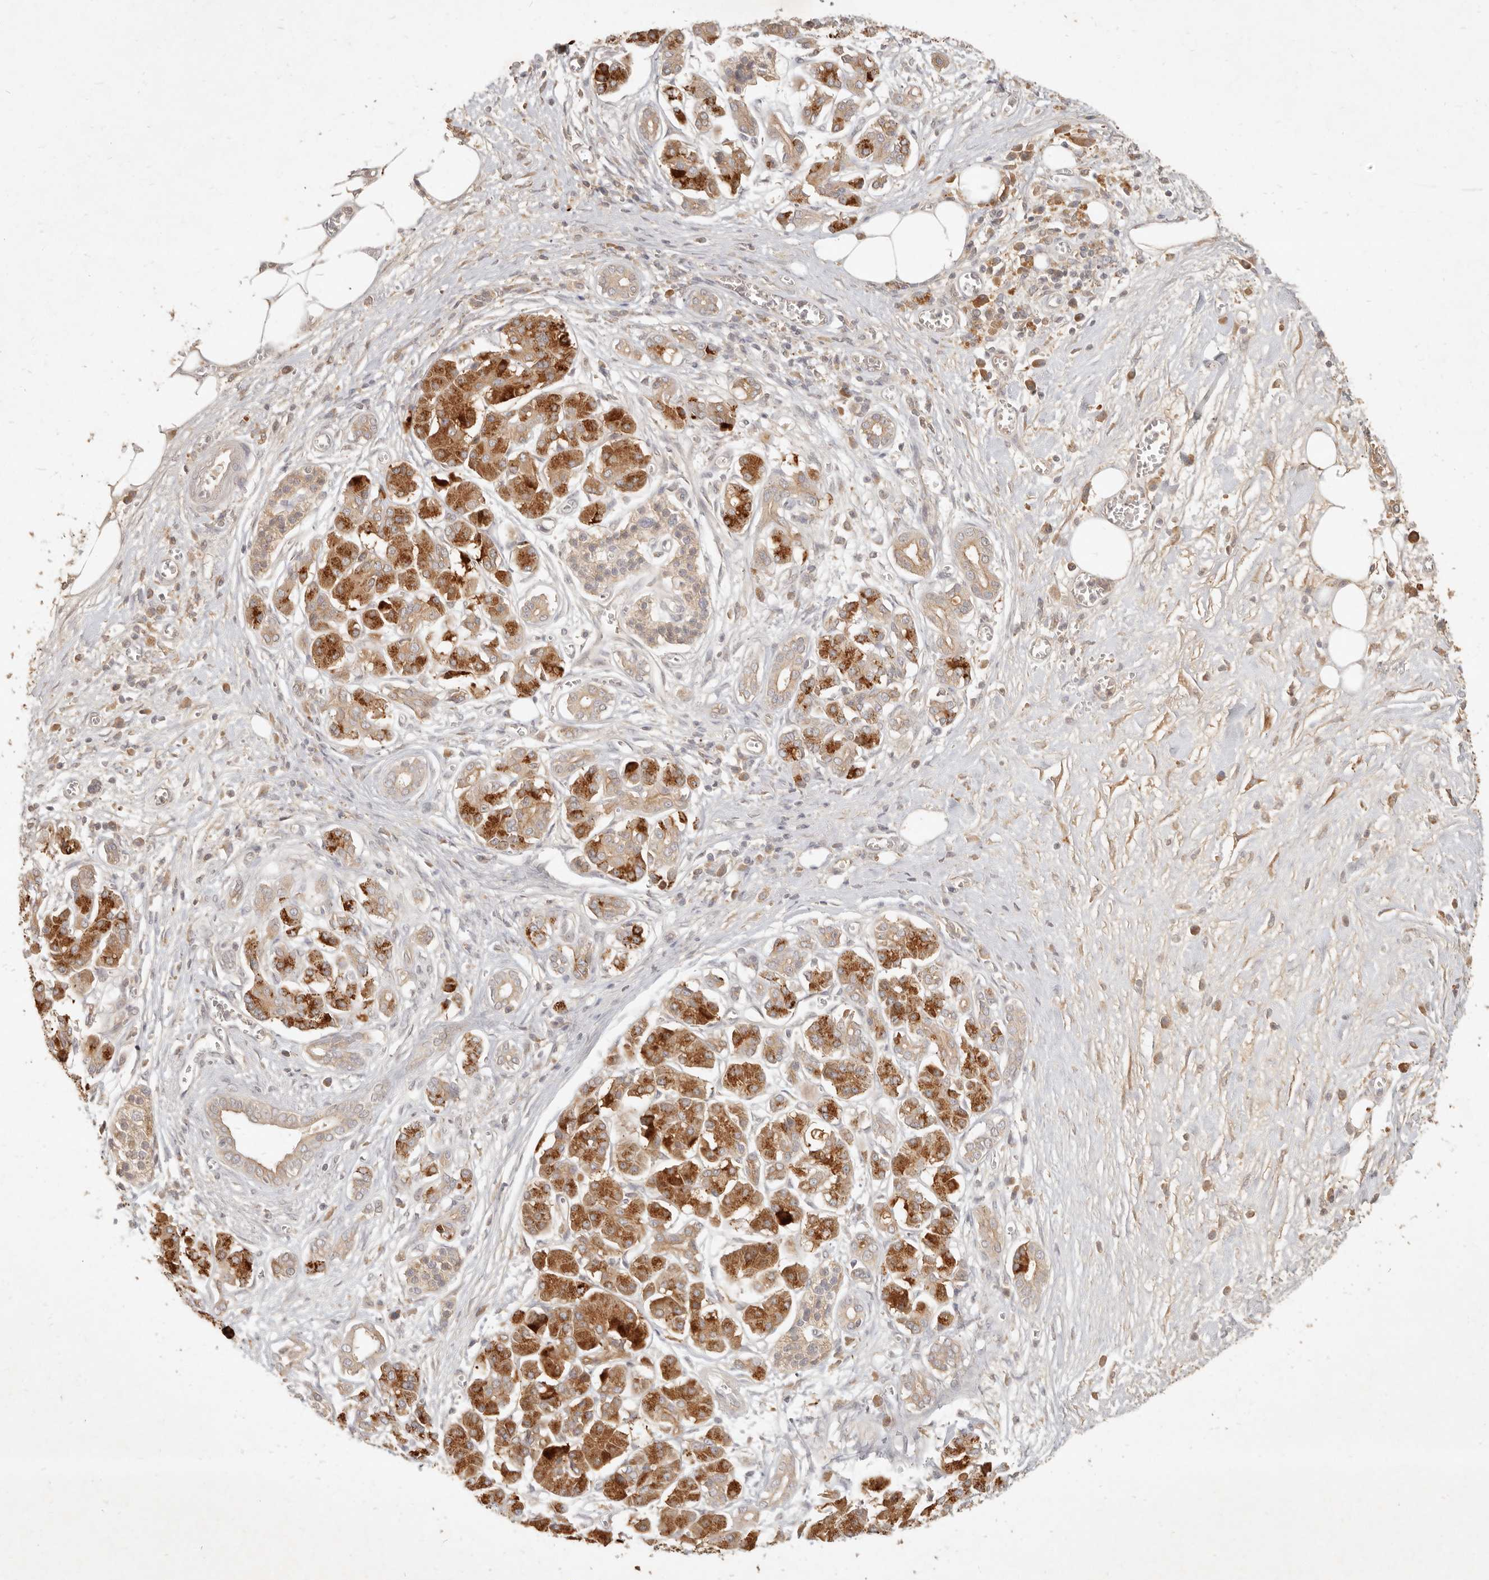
{"staining": {"intensity": "strong", "quantity": "25%-75%", "location": "cytoplasmic/membranous"}, "tissue": "pancreatic cancer", "cell_type": "Tumor cells", "image_type": "cancer", "snomed": [{"axis": "morphology", "description": "Adenocarcinoma, NOS"}, {"axis": "topography", "description": "Pancreas"}], "caption": "Tumor cells demonstrate strong cytoplasmic/membranous positivity in approximately 25%-75% of cells in pancreatic cancer.", "gene": "UBXN11", "patient": {"sex": "male", "age": 78}}